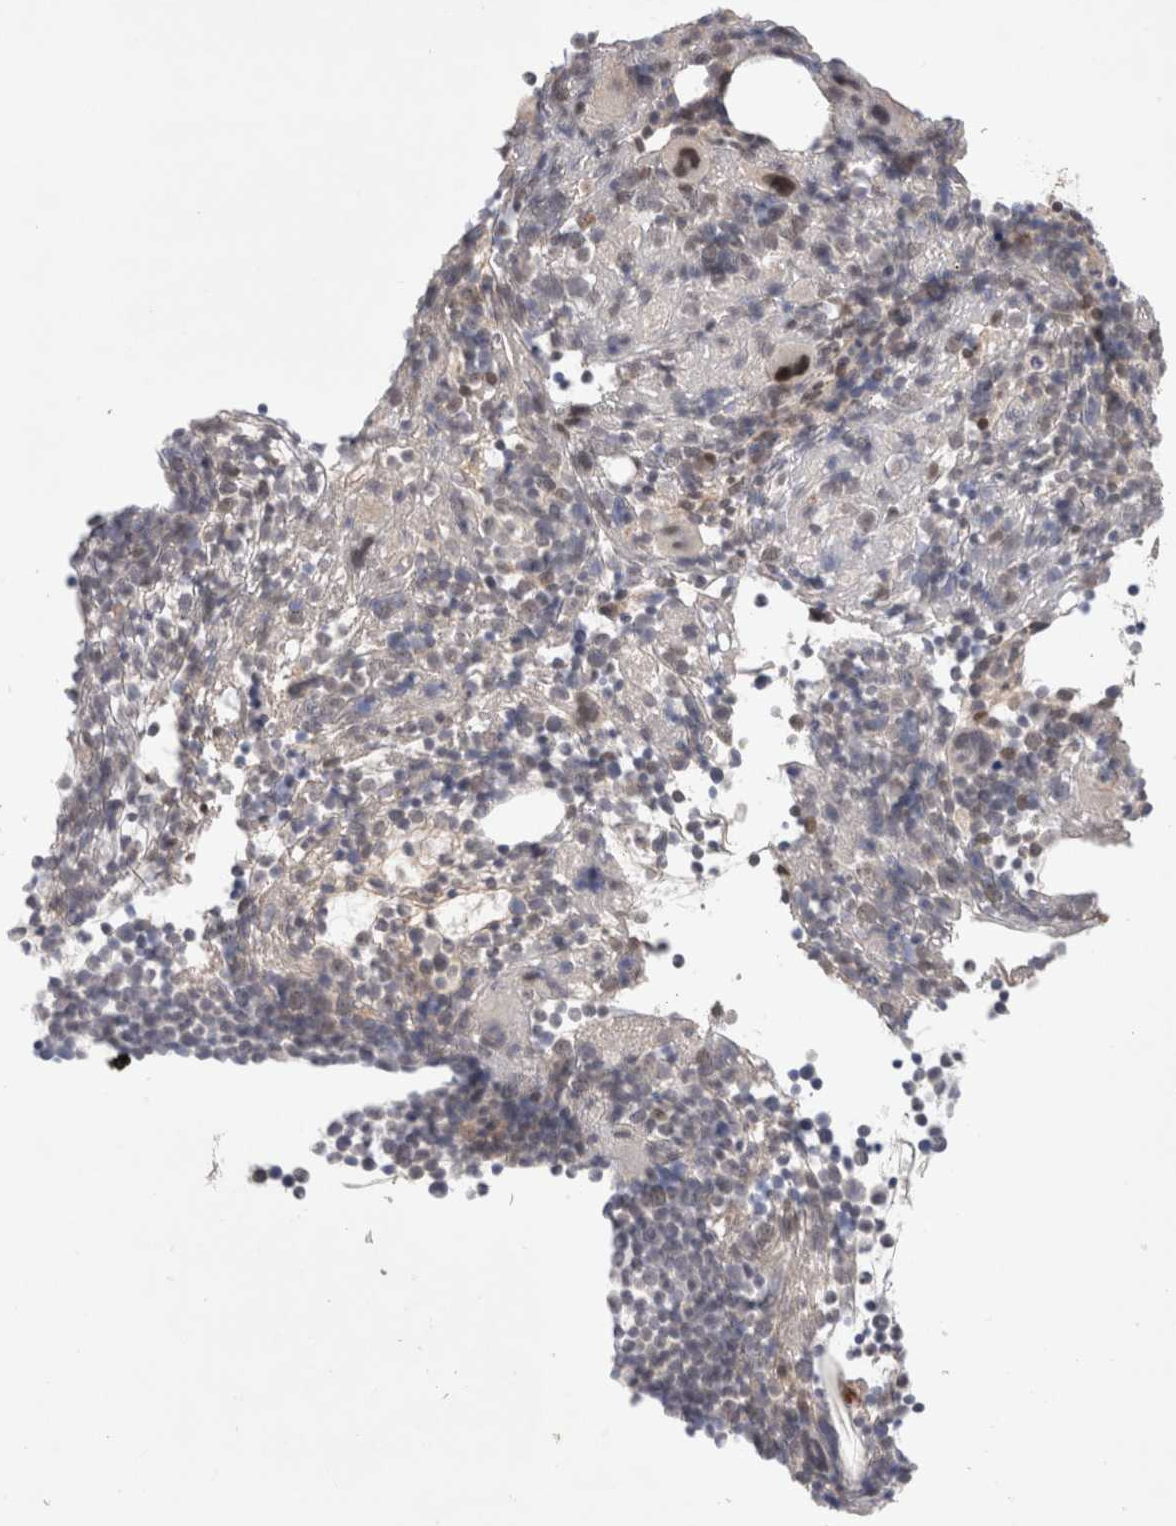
{"staining": {"intensity": "negative", "quantity": "none", "location": "none"}, "tissue": "bone marrow", "cell_type": "Hematopoietic cells", "image_type": "normal", "snomed": [{"axis": "morphology", "description": "Normal tissue, NOS"}, {"axis": "morphology", "description": "Inflammation, NOS"}, {"axis": "topography", "description": "Bone marrow"}], "caption": "The image demonstrates no significant staining in hematopoietic cells of bone marrow. Nuclei are stained in blue.", "gene": "SYDE2", "patient": {"sex": "male", "age": 1}}